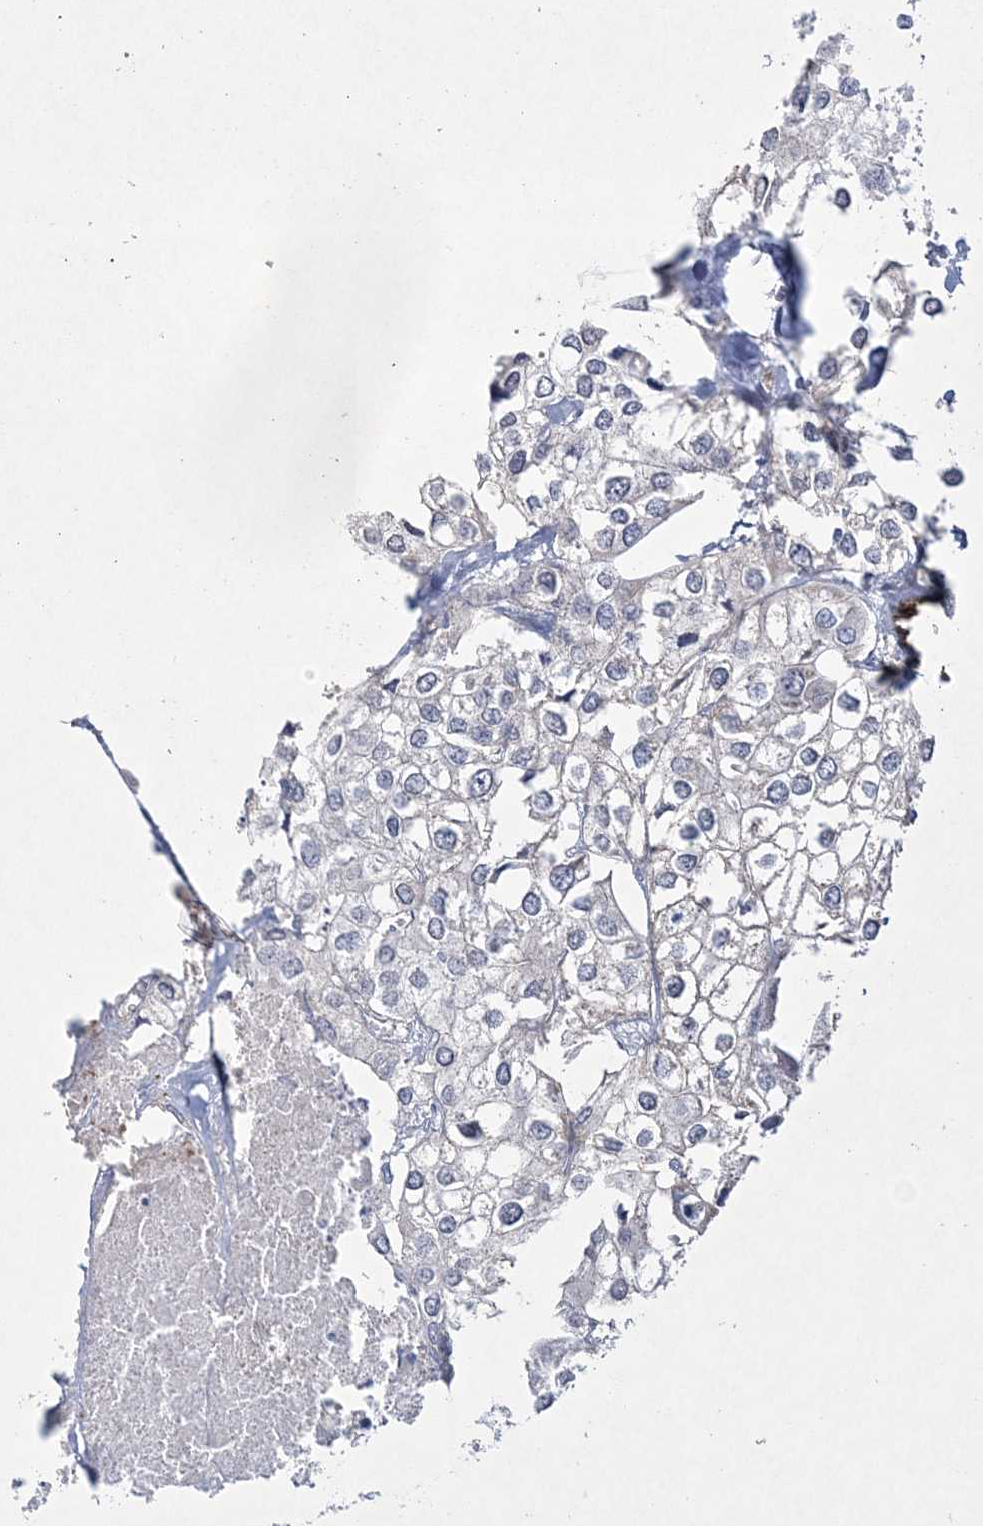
{"staining": {"intensity": "negative", "quantity": "none", "location": "none"}, "tissue": "urothelial cancer", "cell_type": "Tumor cells", "image_type": "cancer", "snomed": [{"axis": "morphology", "description": "Urothelial carcinoma, High grade"}, {"axis": "topography", "description": "Urinary bladder"}], "caption": "Immunohistochemistry micrograph of urothelial cancer stained for a protein (brown), which demonstrates no positivity in tumor cells. (Brightfield microscopy of DAB immunohistochemistry at high magnification).", "gene": "DPCD", "patient": {"sex": "male", "age": 64}}